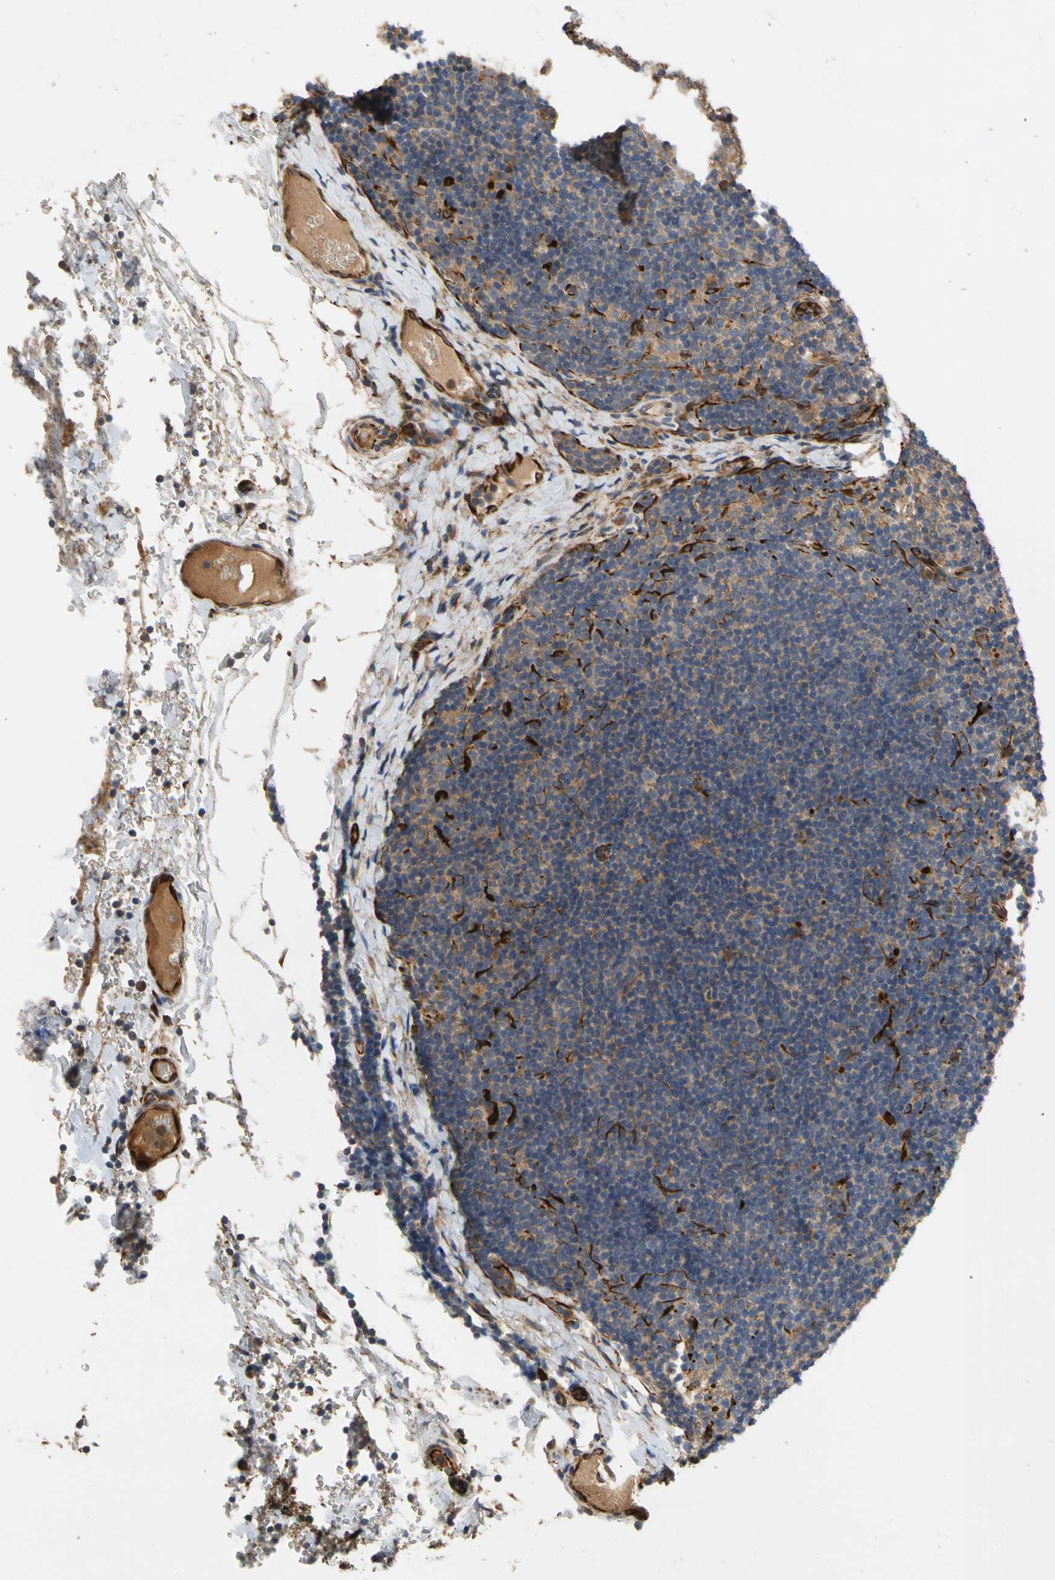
{"staining": {"intensity": "moderate", "quantity": ">75%", "location": "cytoplasmic/membranous"}, "tissue": "lymph node", "cell_type": "Germinal center cells", "image_type": "normal", "snomed": [{"axis": "morphology", "description": "Normal tissue, NOS"}, {"axis": "topography", "description": "Lymph node"}], "caption": "Germinal center cells reveal medium levels of moderate cytoplasmic/membranous expression in approximately >75% of cells in benign human lymph node. Immunohistochemistry (ihc) stains the protein in brown and the nuclei are stained blue.", "gene": "FGD6", "patient": {"sex": "female", "age": 14}}